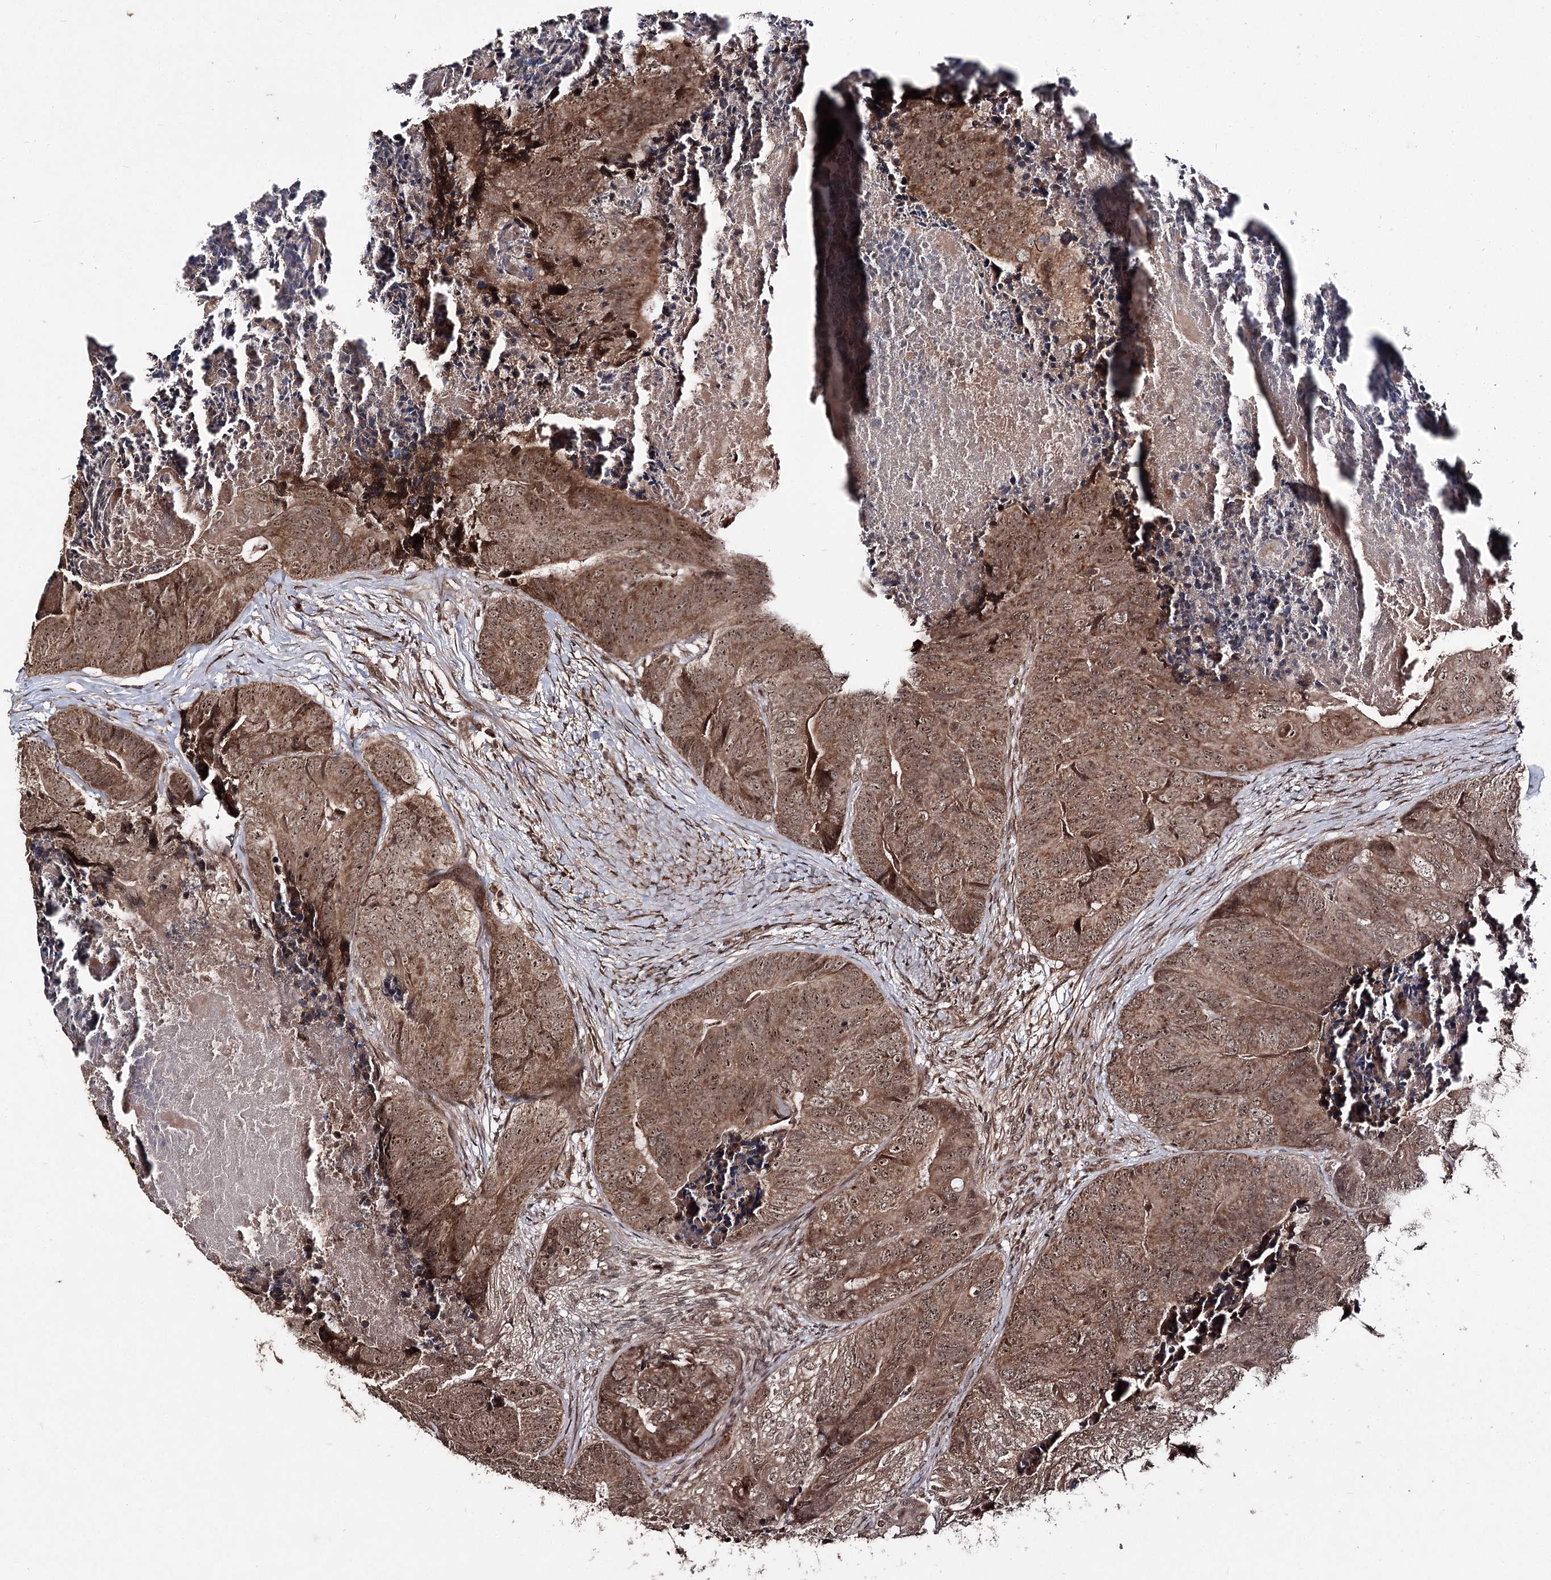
{"staining": {"intensity": "strong", "quantity": ">75%", "location": "cytoplasmic/membranous,nuclear"}, "tissue": "colorectal cancer", "cell_type": "Tumor cells", "image_type": "cancer", "snomed": [{"axis": "morphology", "description": "Adenocarcinoma, NOS"}, {"axis": "topography", "description": "Colon"}], "caption": "Colorectal cancer tissue displays strong cytoplasmic/membranous and nuclear staining in about >75% of tumor cells", "gene": "FAM53B", "patient": {"sex": "female", "age": 67}}